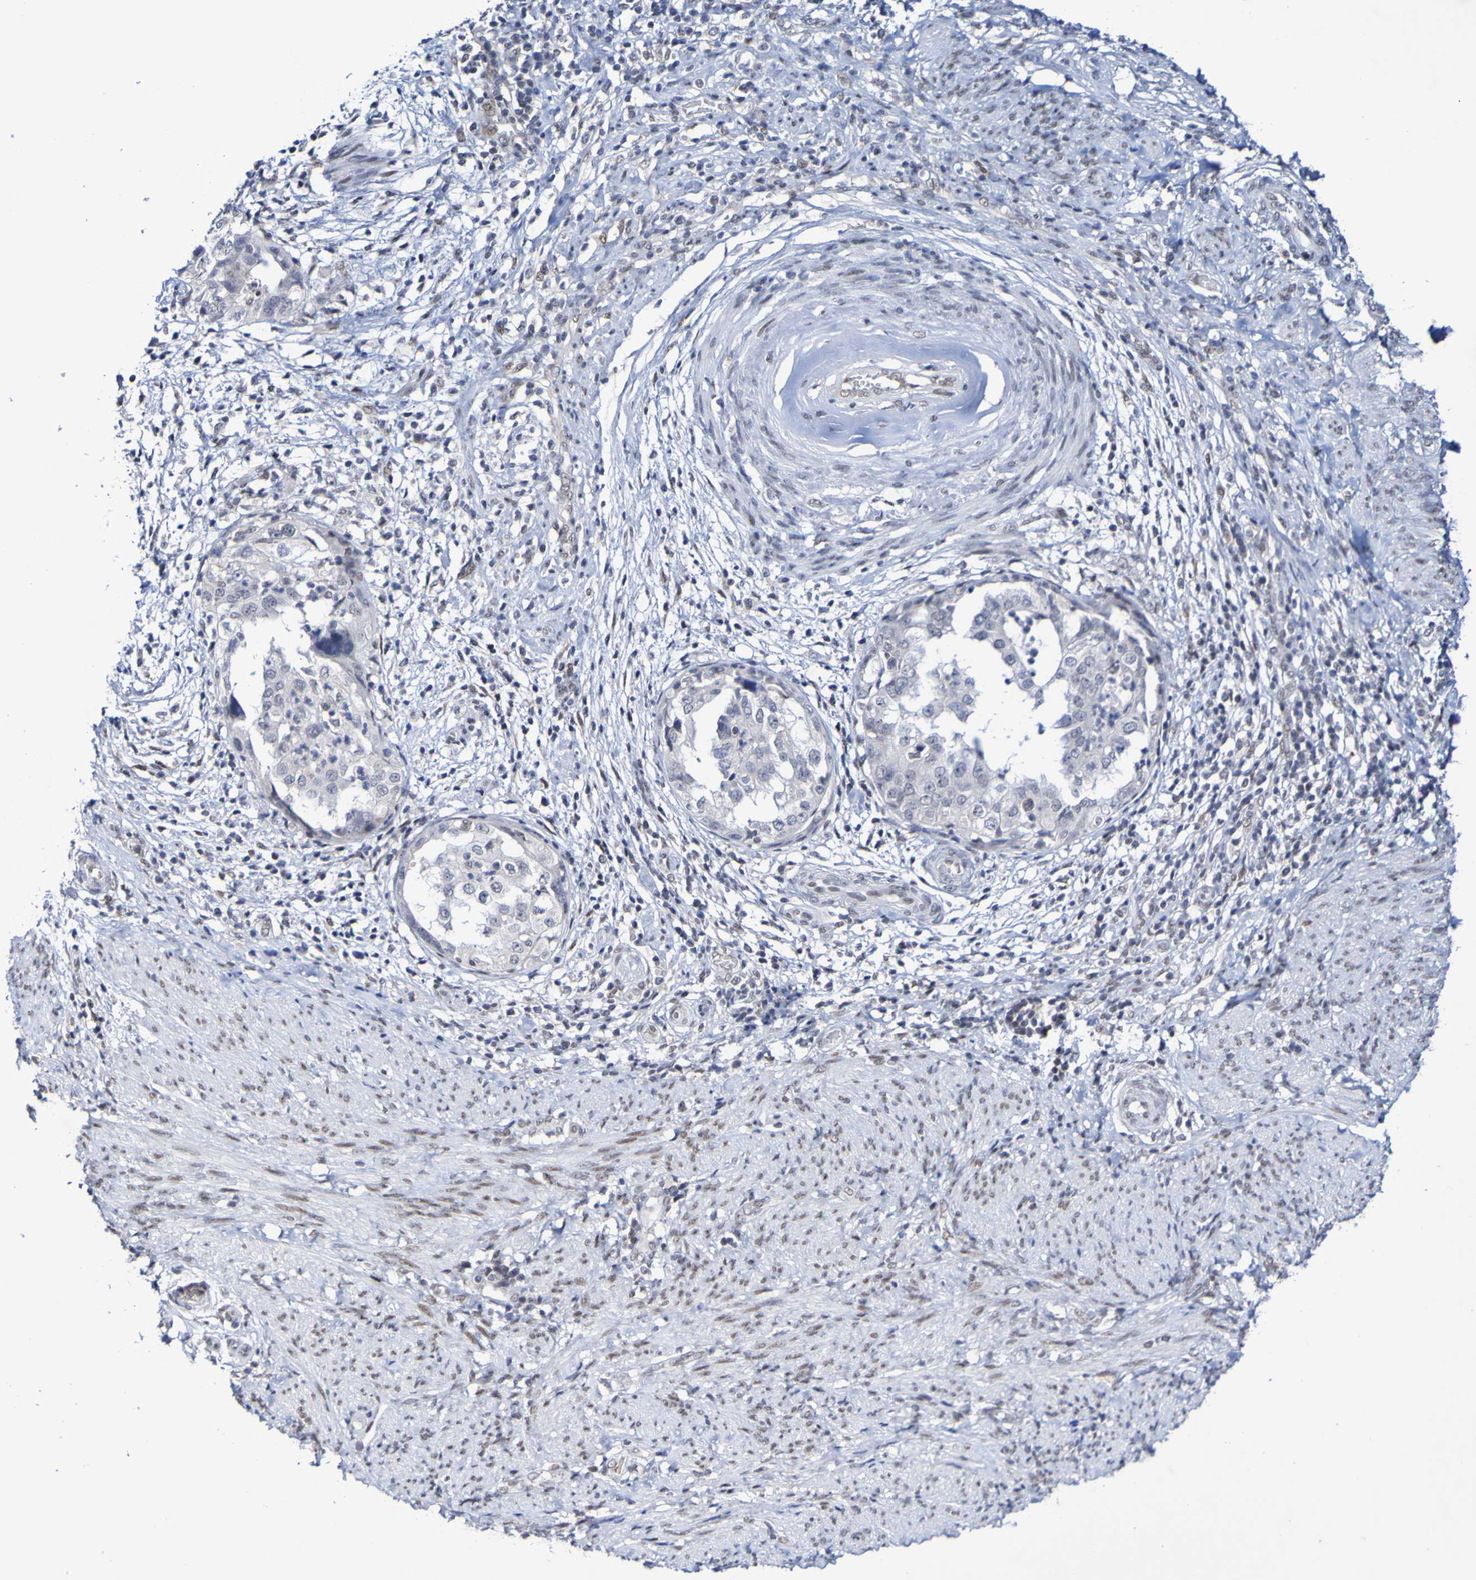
{"staining": {"intensity": "weak", "quantity": "<25%", "location": "nuclear"}, "tissue": "endometrial cancer", "cell_type": "Tumor cells", "image_type": "cancer", "snomed": [{"axis": "morphology", "description": "Adenocarcinoma, NOS"}, {"axis": "topography", "description": "Endometrium"}], "caption": "Endometrial adenocarcinoma stained for a protein using IHC shows no staining tumor cells.", "gene": "PCGF1", "patient": {"sex": "female", "age": 85}}